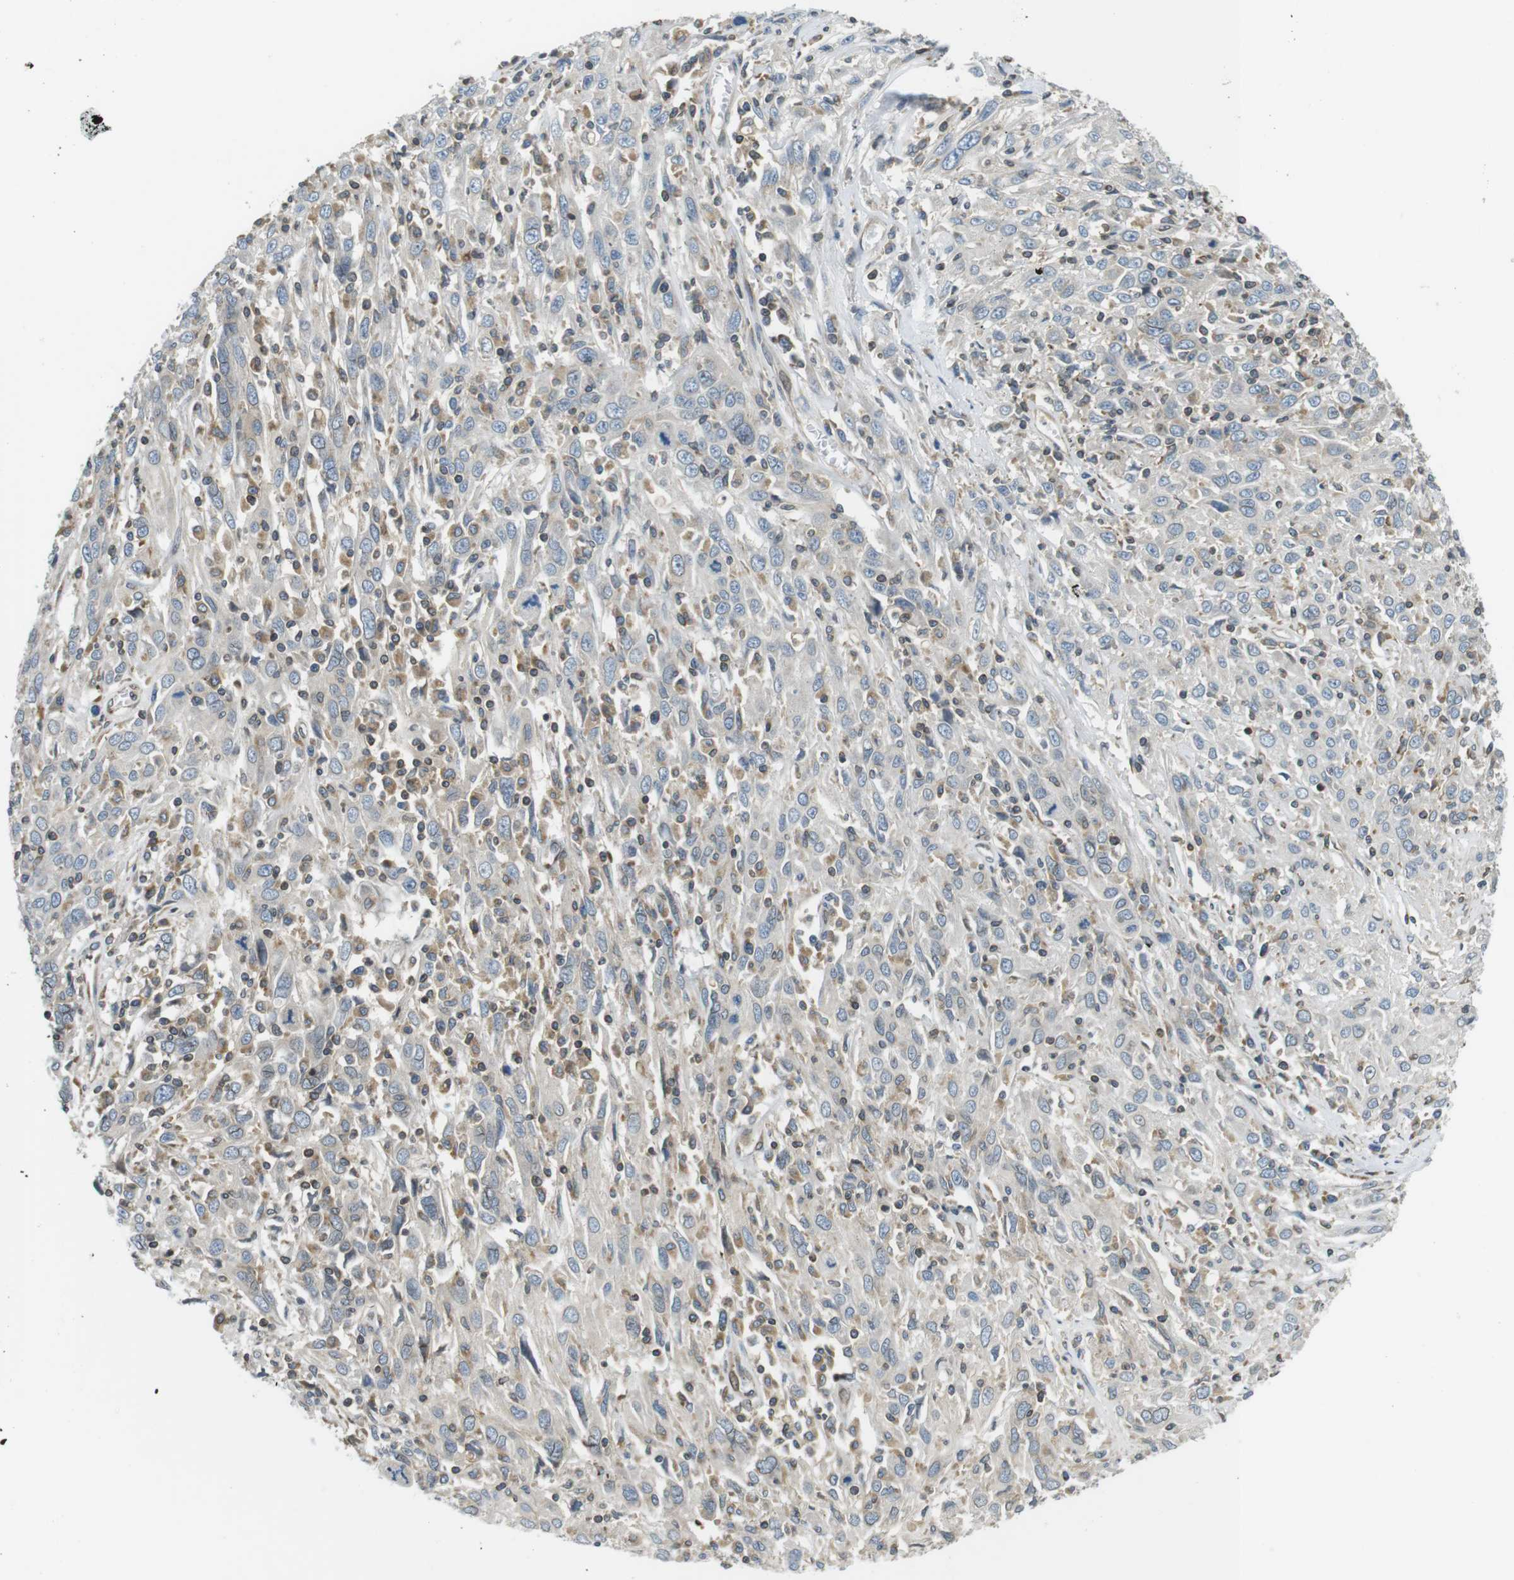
{"staining": {"intensity": "negative", "quantity": "none", "location": "none"}, "tissue": "cervical cancer", "cell_type": "Tumor cells", "image_type": "cancer", "snomed": [{"axis": "morphology", "description": "Squamous cell carcinoma, NOS"}, {"axis": "topography", "description": "Cervix"}], "caption": "Immunohistochemistry micrograph of human squamous cell carcinoma (cervical) stained for a protein (brown), which exhibits no staining in tumor cells. Brightfield microscopy of IHC stained with DAB (brown) and hematoxylin (blue), captured at high magnification.", "gene": "TMX4", "patient": {"sex": "female", "age": 46}}